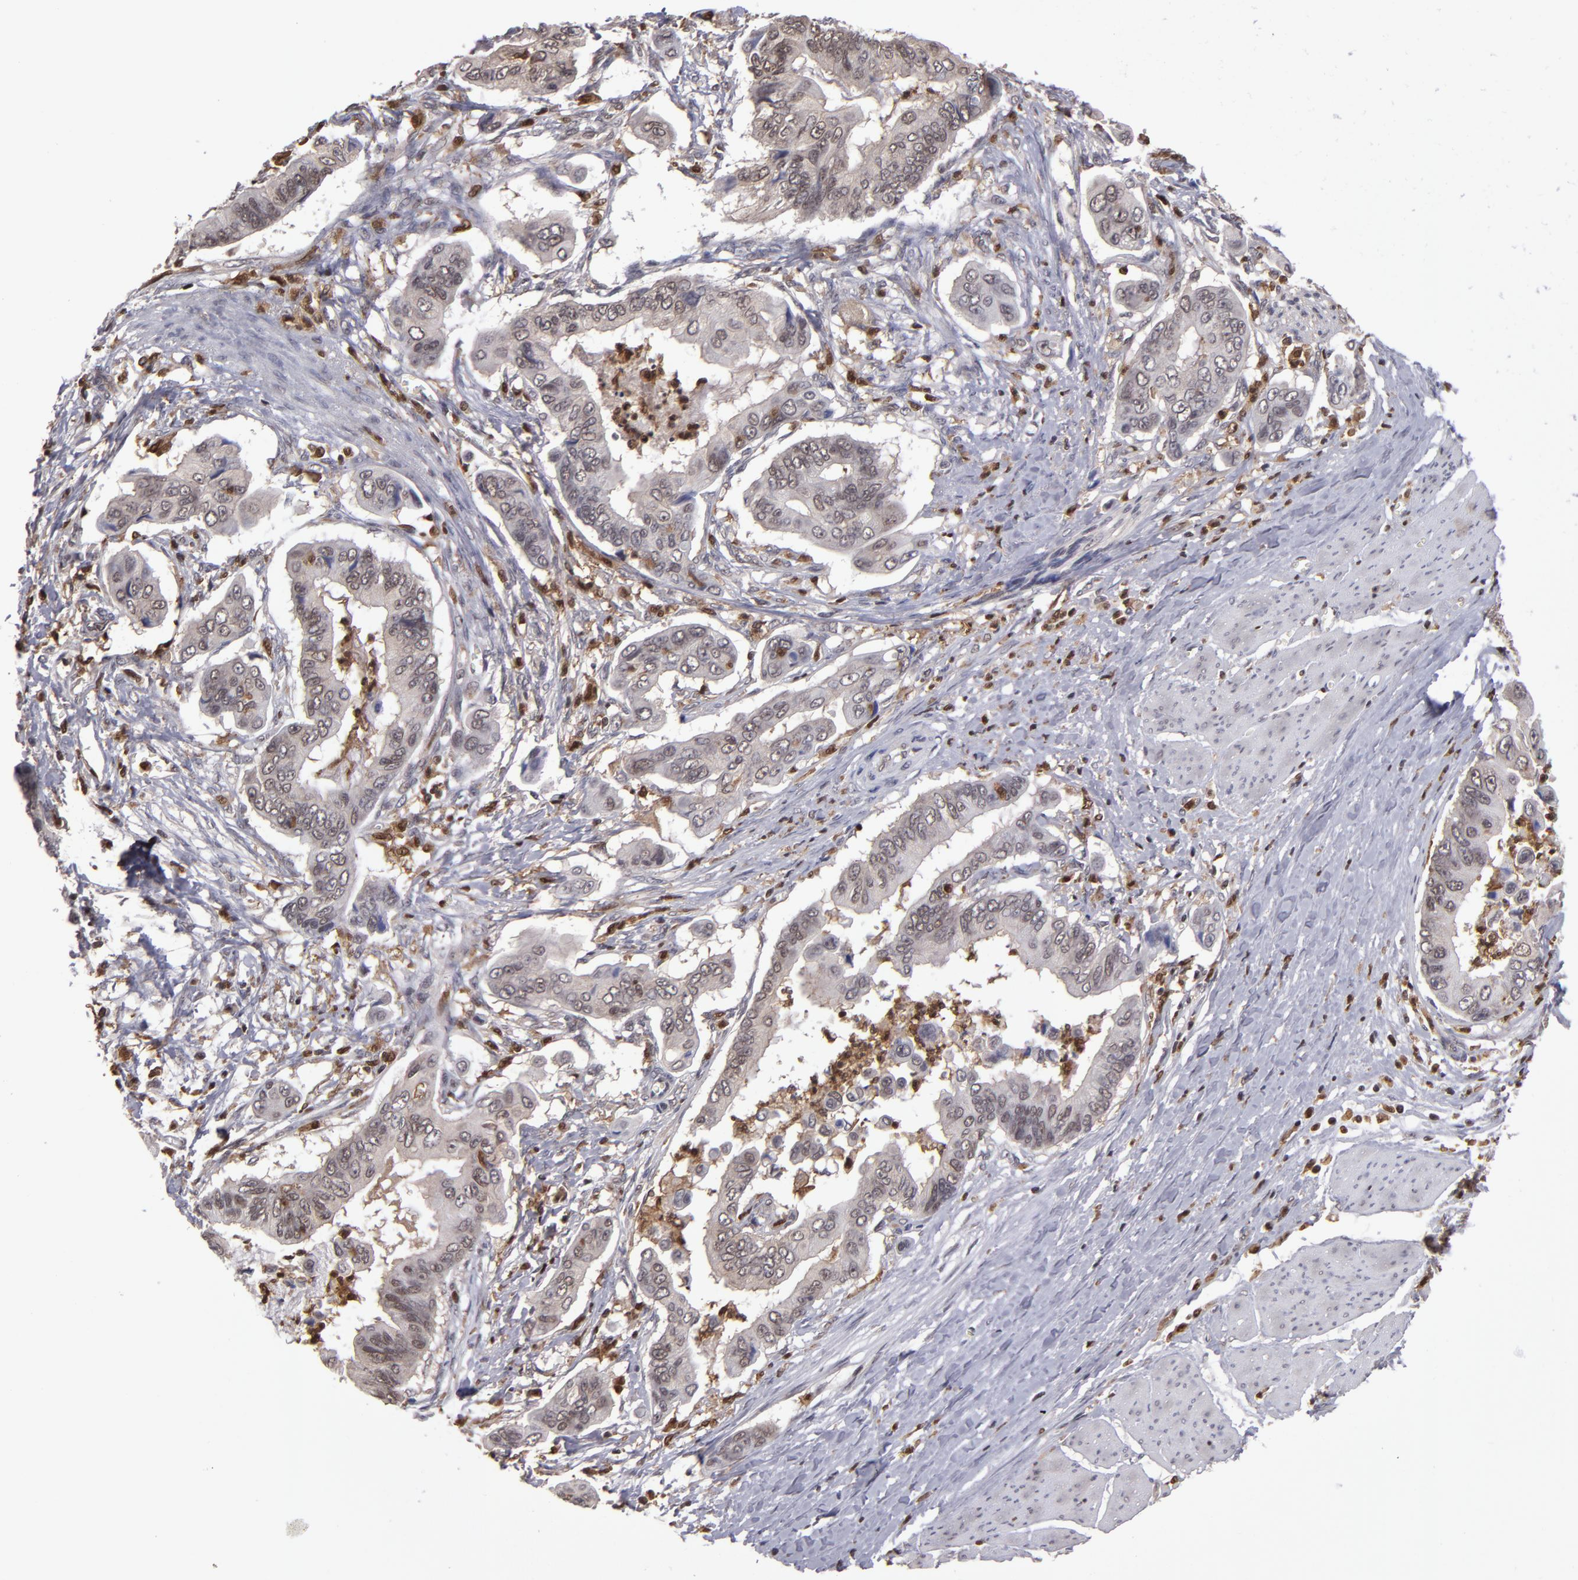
{"staining": {"intensity": "moderate", "quantity": ">75%", "location": "cytoplasmic/membranous,nuclear"}, "tissue": "stomach cancer", "cell_type": "Tumor cells", "image_type": "cancer", "snomed": [{"axis": "morphology", "description": "Adenocarcinoma, NOS"}, {"axis": "topography", "description": "Stomach, upper"}], "caption": "Moderate cytoplasmic/membranous and nuclear positivity is identified in approximately >75% of tumor cells in stomach adenocarcinoma.", "gene": "GRB2", "patient": {"sex": "male", "age": 80}}